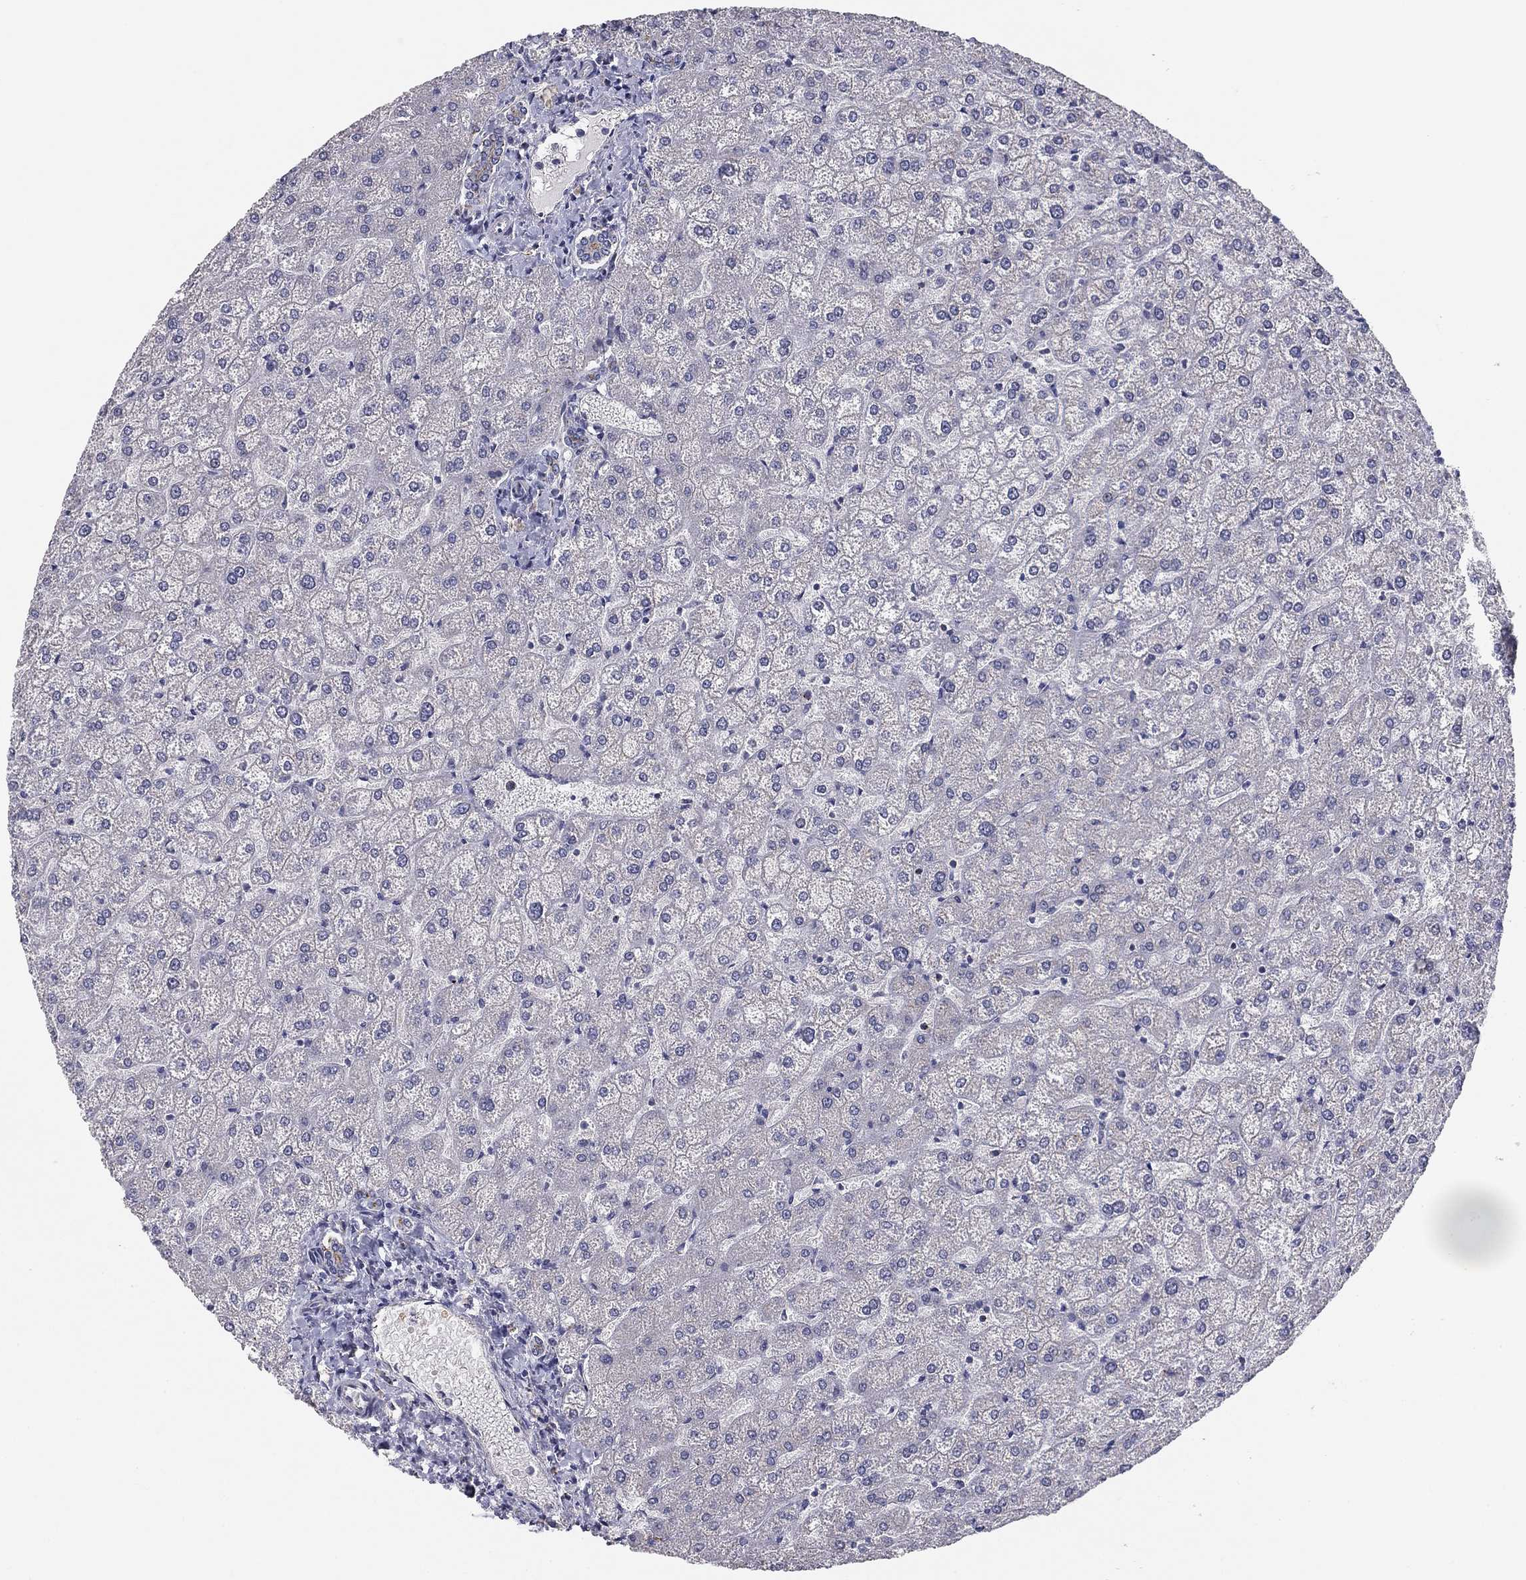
{"staining": {"intensity": "negative", "quantity": "none", "location": "none"}, "tissue": "liver", "cell_type": "Cholangiocytes", "image_type": "normal", "snomed": [{"axis": "morphology", "description": "Normal tissue, NOS"}, {"axis": "topography", "description": "Liver"}], "caption": "Immunohistochemical staining of unremarkable liver reveals no significant expression in cholangiocytes. The staining was performed using DAB to visualize the protein expression in brown, while the nuclei were stained in blue with hematoxylin (Magnification: 20x).", "gene": "SEPTIN3", "patient": {"sex": "female", "age": 32}}